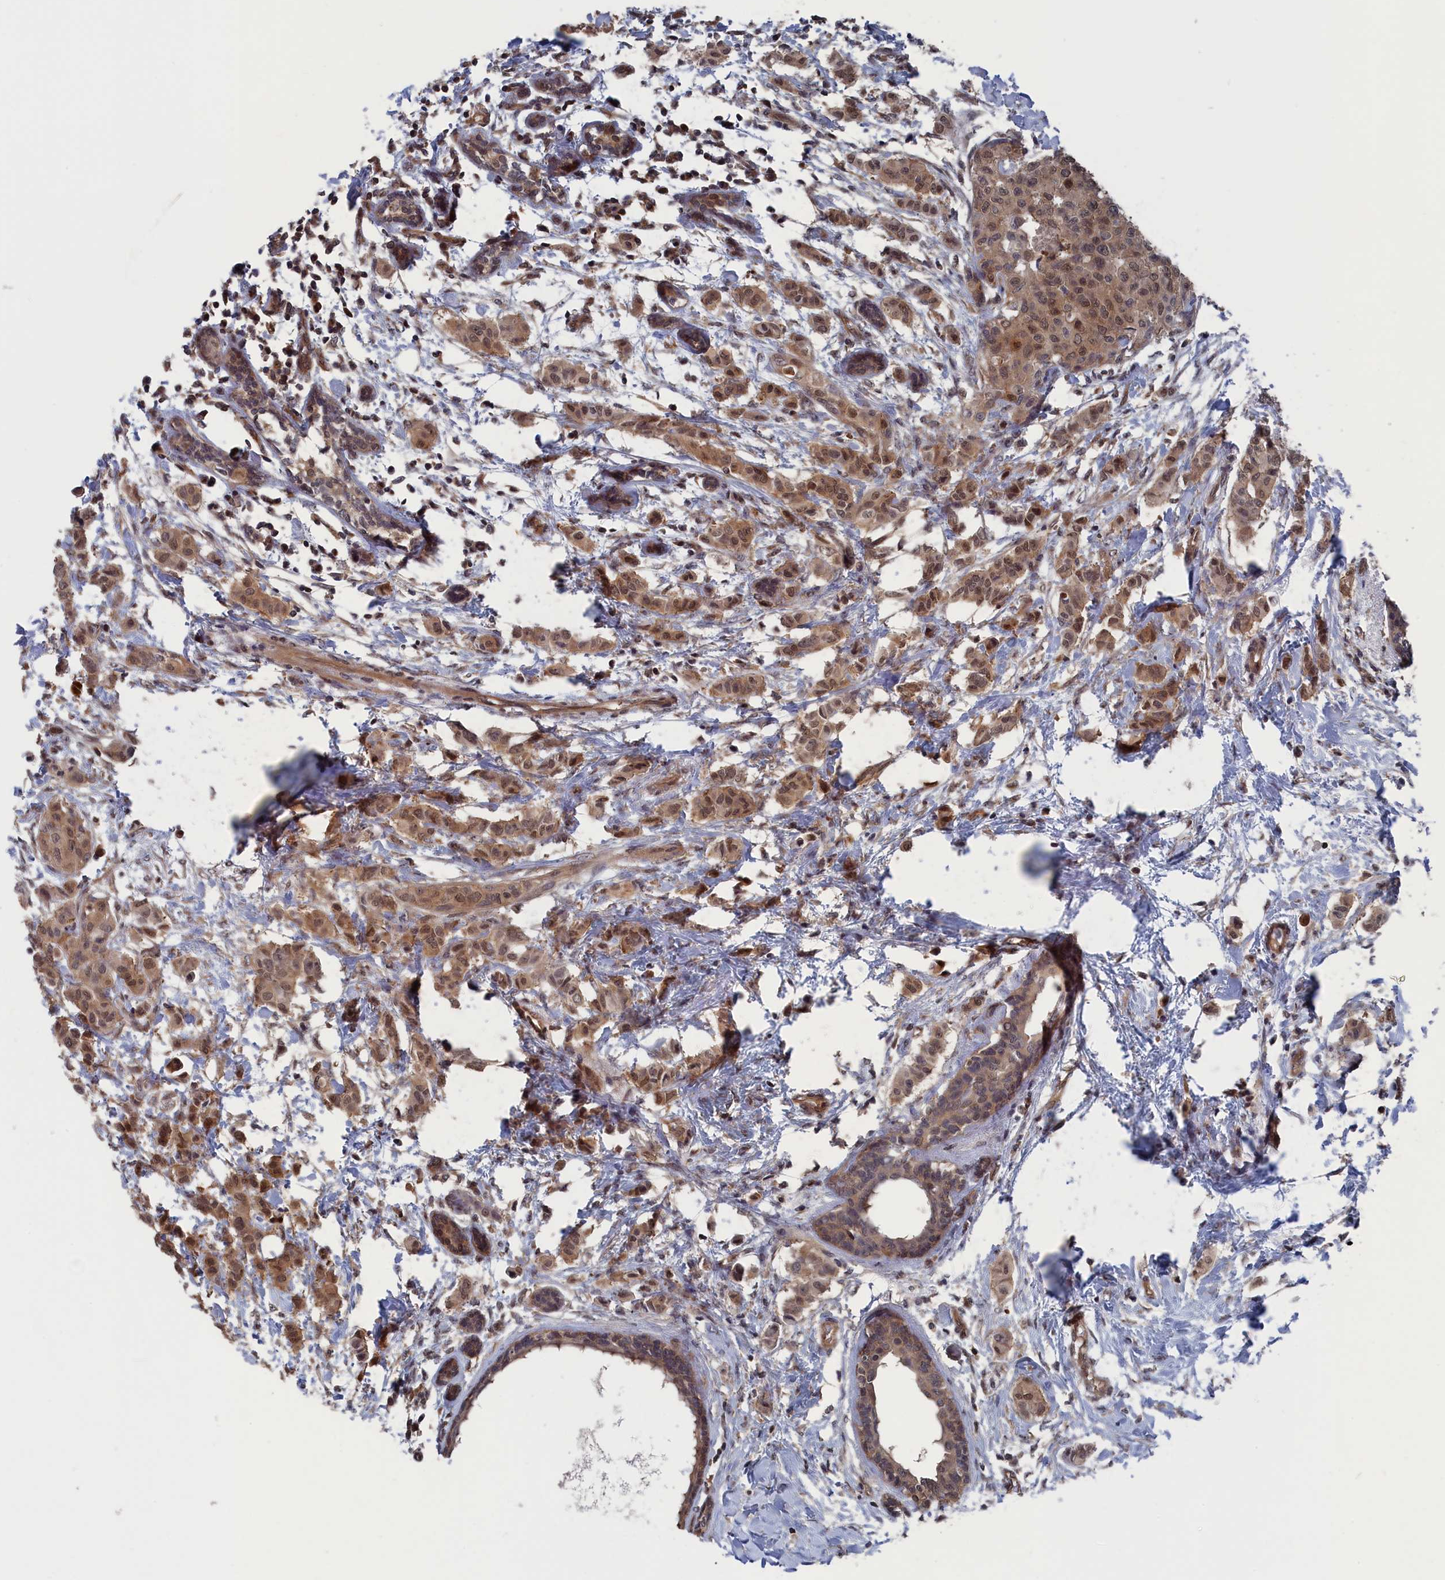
{"staining": {"intensity": "moderate", "quantity": ">75%", "location": "cytoplasmic/membranous,nuclear"}, "tissue": "breast cancer", "cell_type": "Tumor cells", "image_type": "cancer", "snomed": [{"axis": "morphology", "description": "Duct carcinoma"}, {"axis": "topography", "description": "Breast"}], "caption": "Protein staining displays moderate cytoplasmic/membranous and nuclear positivity in approximately >75% of tumor cells in invasive ductal carcinoma (breast).", "gene": "NUTF2", "patient": {"sex": "female", "age": 40}}